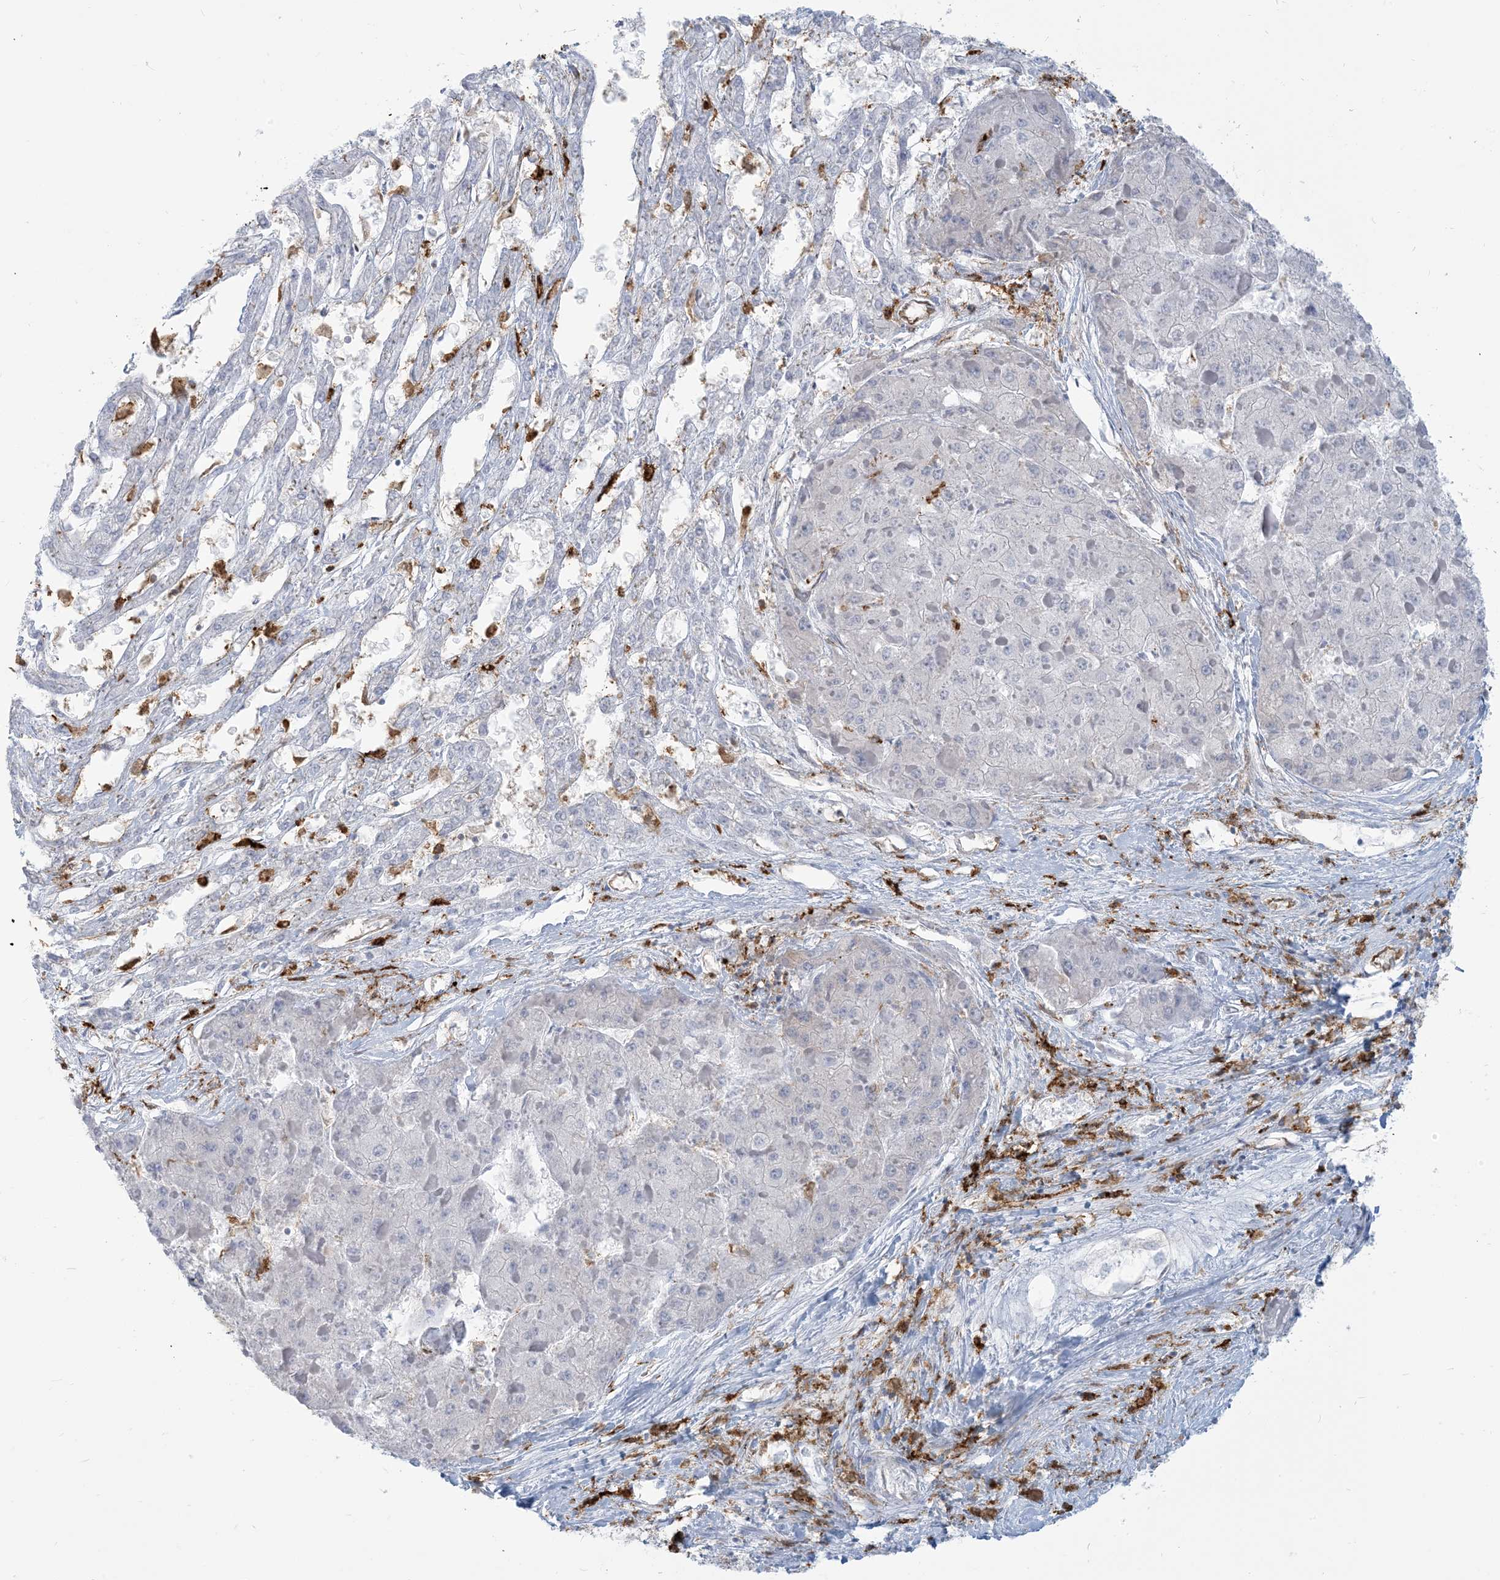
{"staining": {"intensity": "negative", "quantity": "none", "location": "none"}, "tissue": "liver cancer", "cell_type": "Tumor cells", "image_type": "cancer", "snomed": [{"axis": "morphology", "description": "Carcinoma, Hepatocellular, NOS"}, {"axis": "topography", "description": "Liver"}], "caption": "Protein analysis of liver hepatocellular carcinoma displays no significant staining in tumor cells. Brightfield microscopy of immunohistochemistry (IHC) stained with DAB (3,3'-diaminobenzidine) (brown) and hematoxylin (blue), captured at high magnification.", "gene": "HLA-DRB1", "patient": {"sex": "female", "age": 73}}